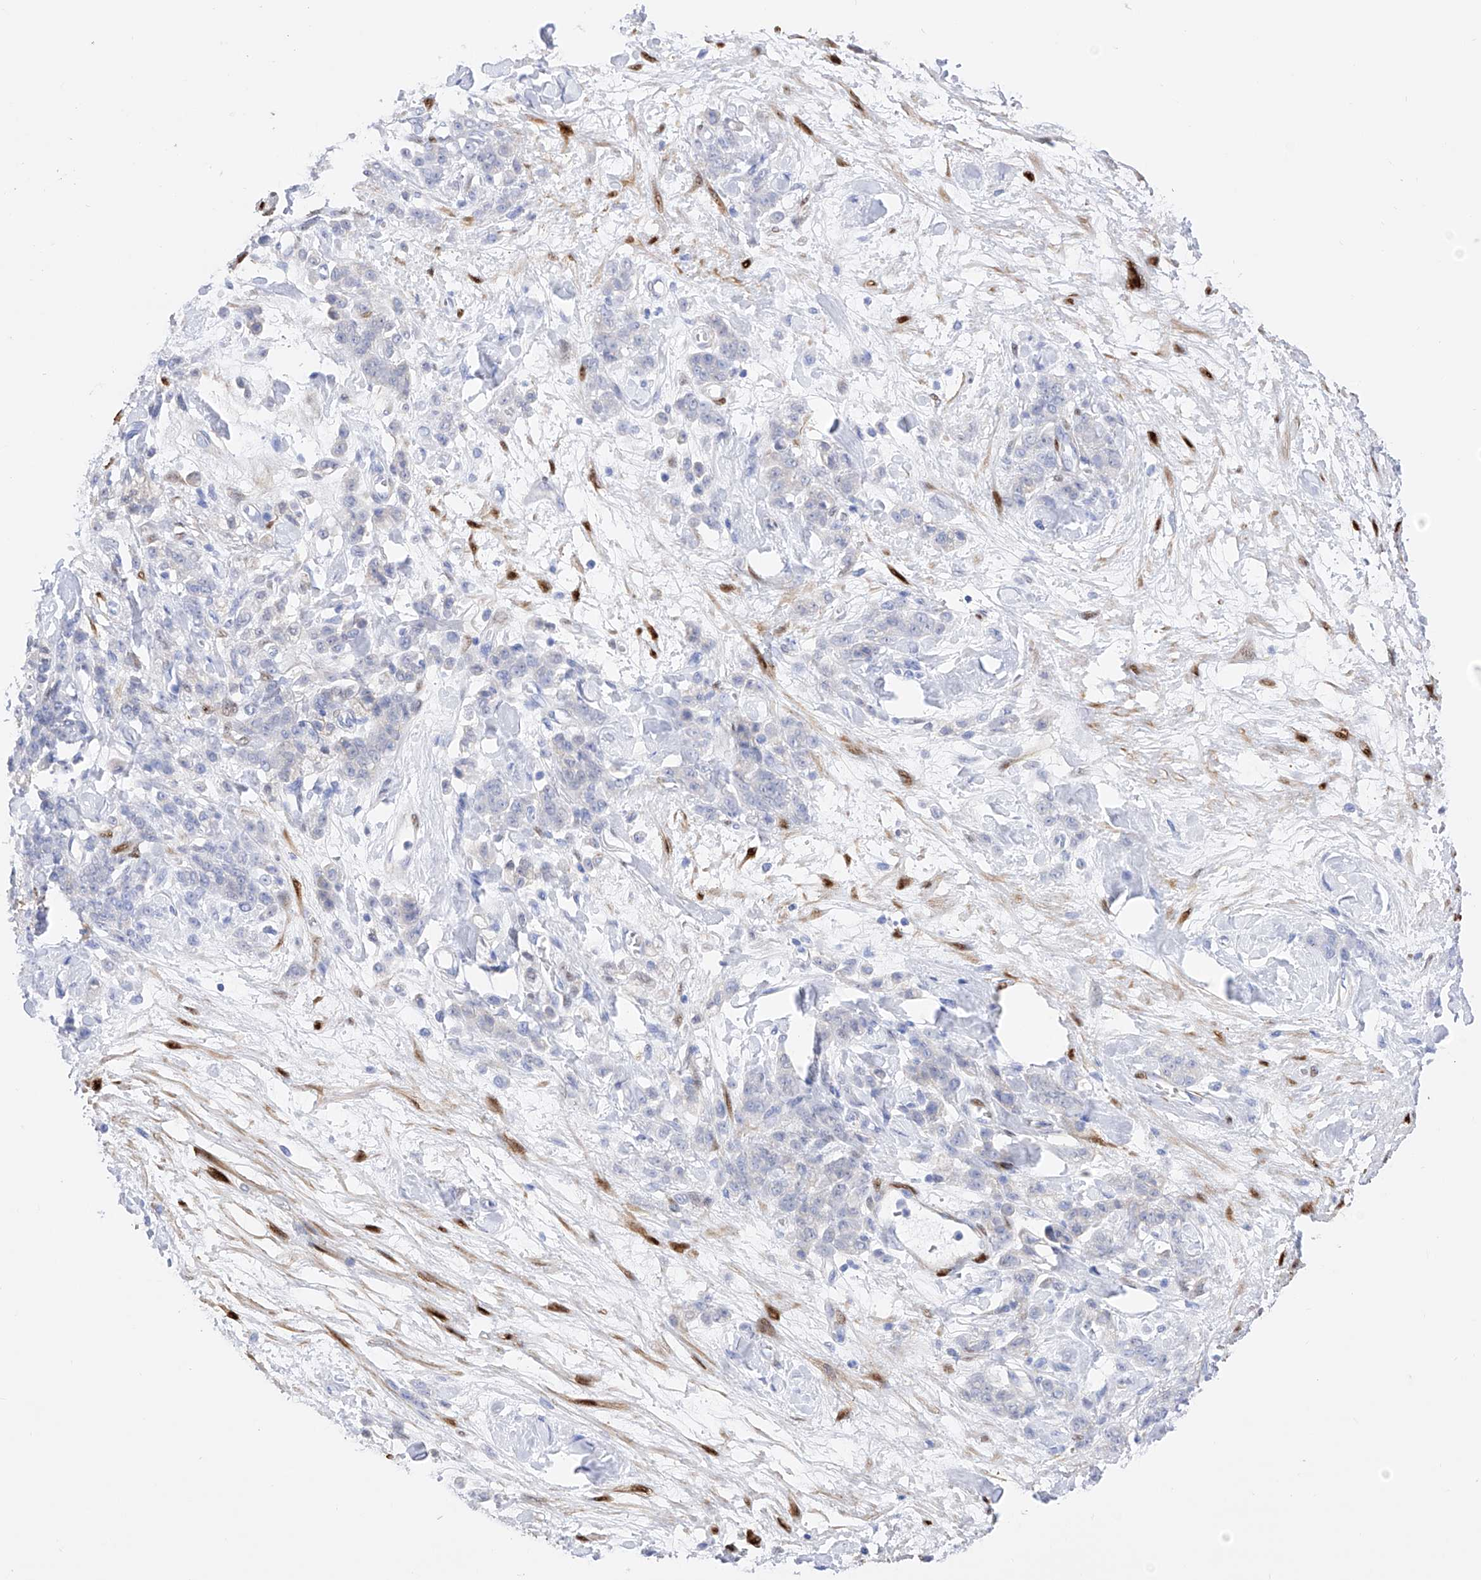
{"staining": {"intensity": "negative", "quantity": "none", "location": "none"}, "tissue": "stomach cancer", "cell_type": "Tumor cells", "image_type": "cancer", "snomed": [{"axis": "morphology", "description": "Normal tissue, NOS"}, {"axis": "morphology", "description": "Adenocarcinoma, NOS"}, {"axis": "topography", "description": "Stomach"}], "caption": "High magnification brightfield microscopy of adenocarcinoma (stomach) stained with DAB (3,3'-diaminobenzidine) (brown) and counterstained with hematoxylin (blue): tumor cells show no significant positivity. (DAB (3,3'-diaminobenzidine) IHC visualized using brightfield microscopy, high magnification).", "gene": "TRPC7", "patient": {"sex": "male", "age": 82}}